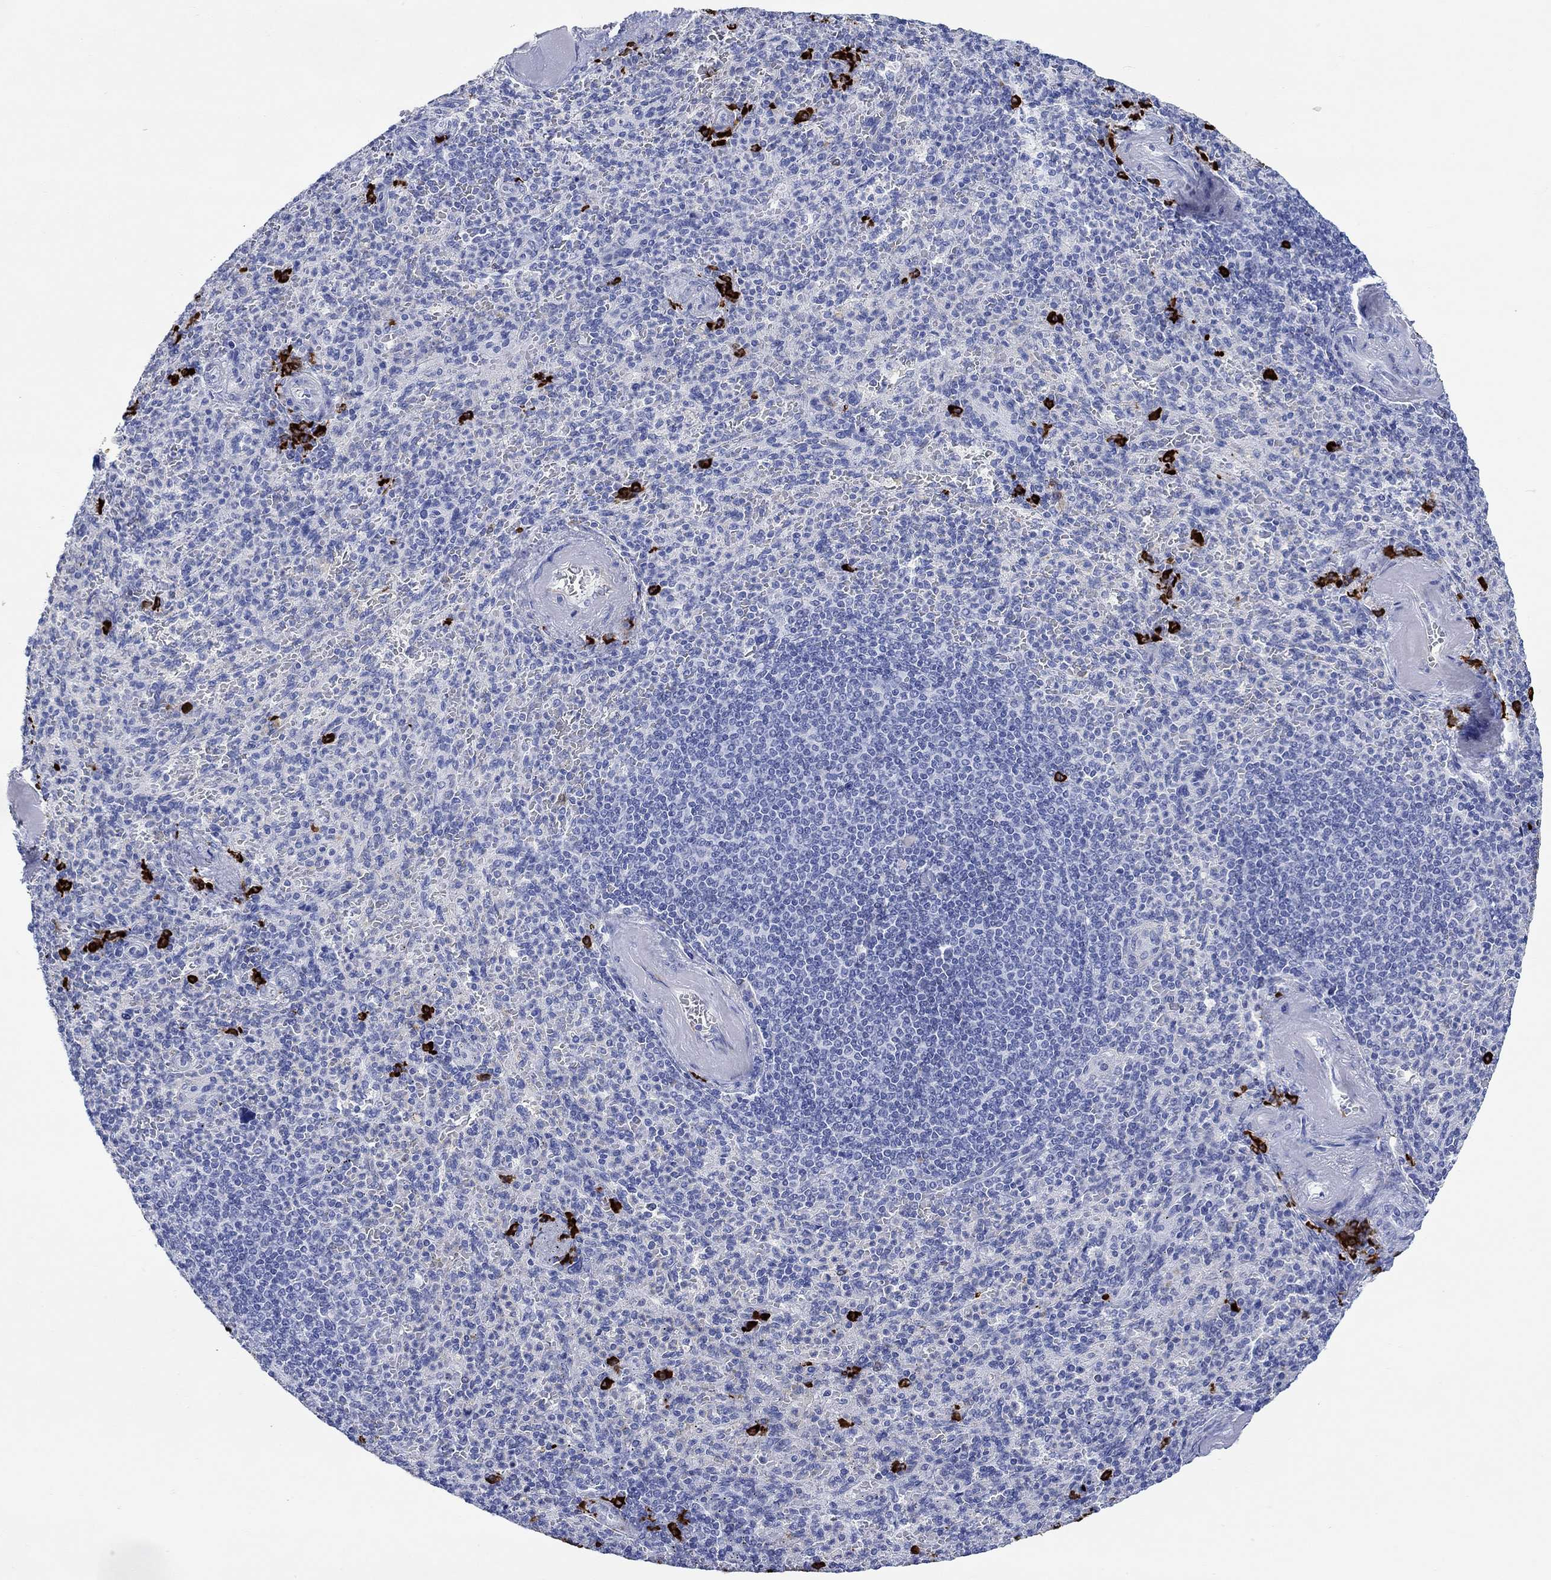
{"staining": {"intensity": "strong", "quantity": "<25%", "location": "cytoplasmic/membranous"}, "tissue": "spleen", "cell_type": "Cells in red pulp", "image_type": "normal", "snomed": [{"axis": "morphology", "description": "Normal tissue, NOS"}, {"axis": "topography", "description": "Spleen"}], "caption": "Brown immunohistochemical staining in normal human spleen reveals strong cytoplasmic/membranous positivity in approximately <25% of cells in red pulp.", "gene": "P2RY6", "patient": {"sex": "female", "age": 74}}